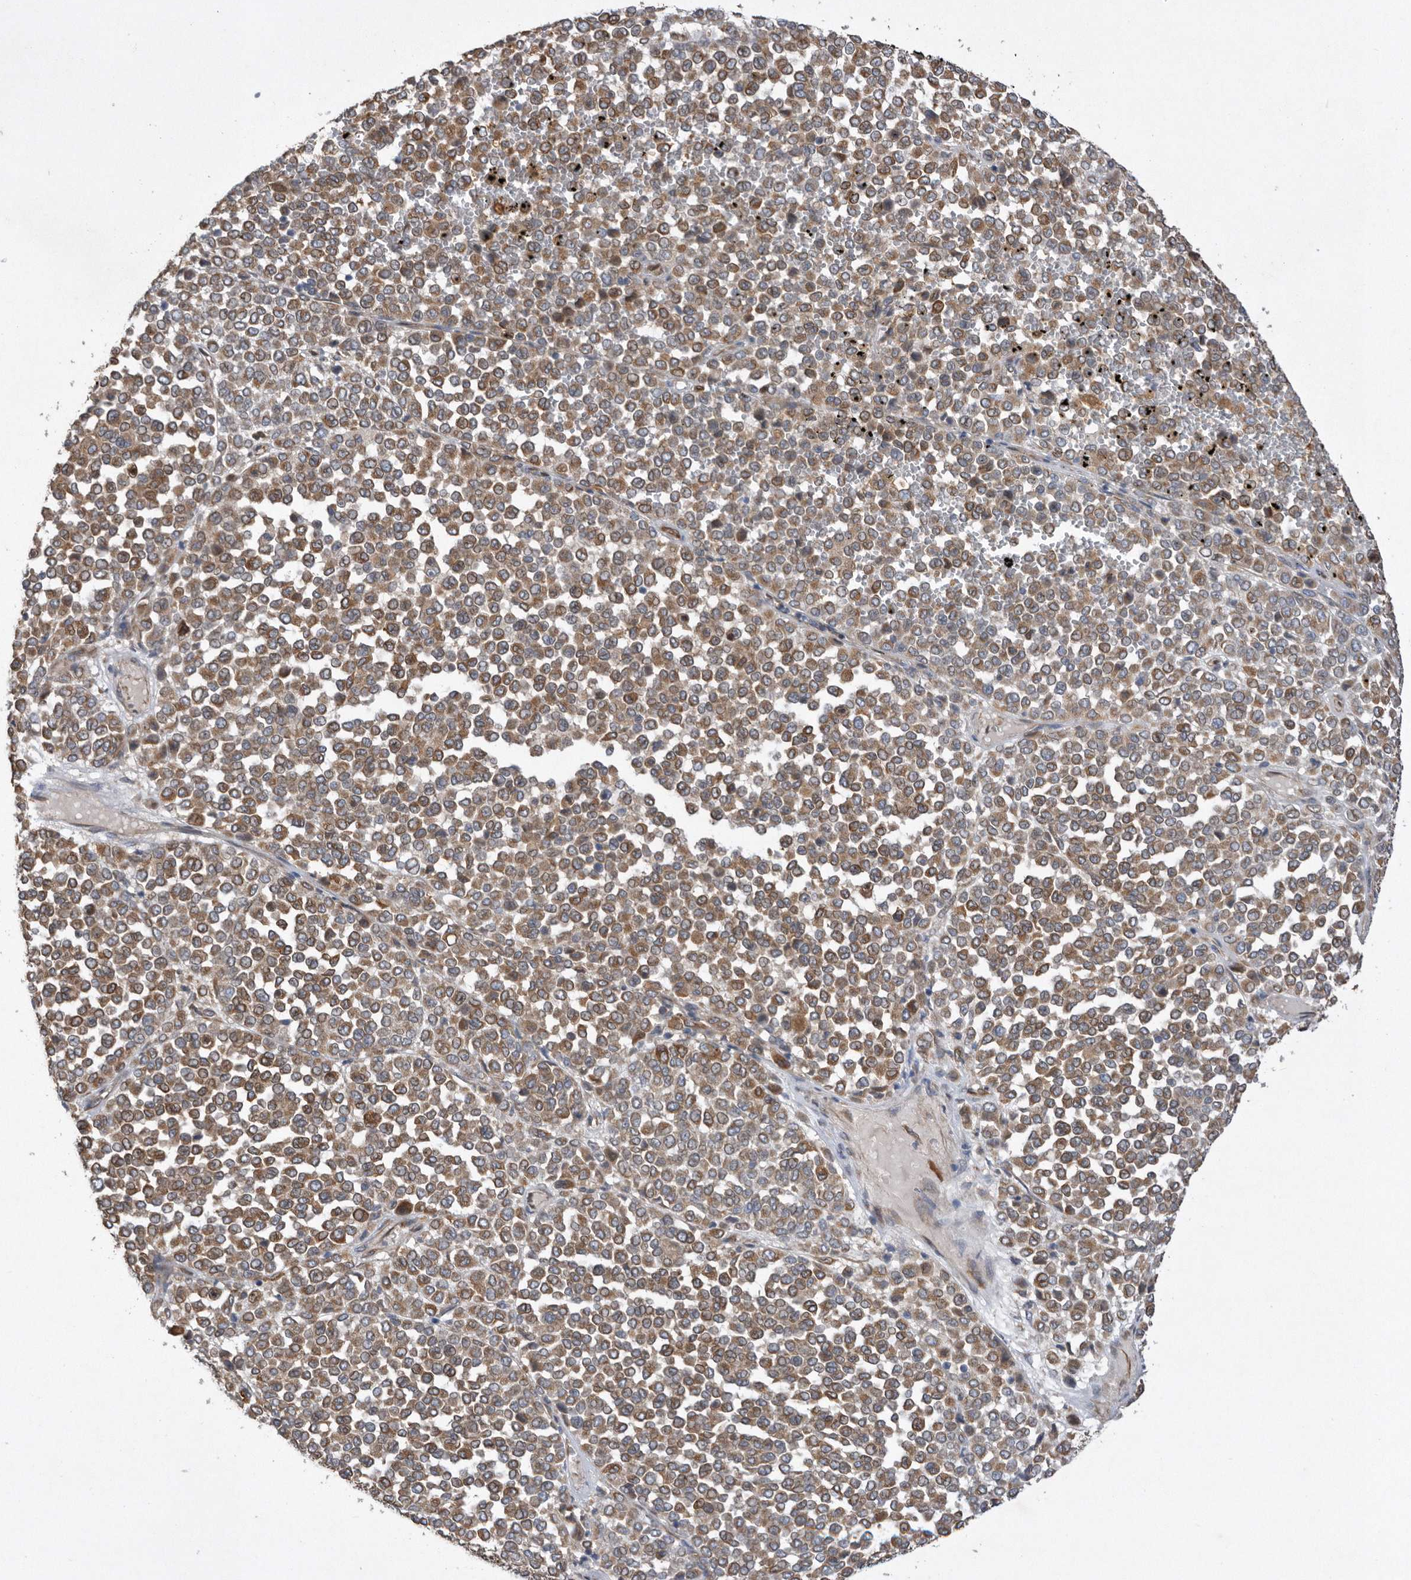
{"staining": {"intensity": "moderate", "quantity": ">75%", "location": "cytoplasmic/membranous"}, "tissue": "melanoma", "cell_type": "Tumor cells", "image_type": "cancer", "snomed": [{"axis": "morphology", "description": "Malignant melanoma, Metastatic site"}, {"axis": "topography", "description": "Pancreas"}], "caption": "A medium amount of moderate cytoplasmic/membranous staining is identified in approximately >75% of tumor cells in malignant melanoma (metastatic site) tissue.", "gene": "PON2", "patient": {"sex": "female", "age": 30}}